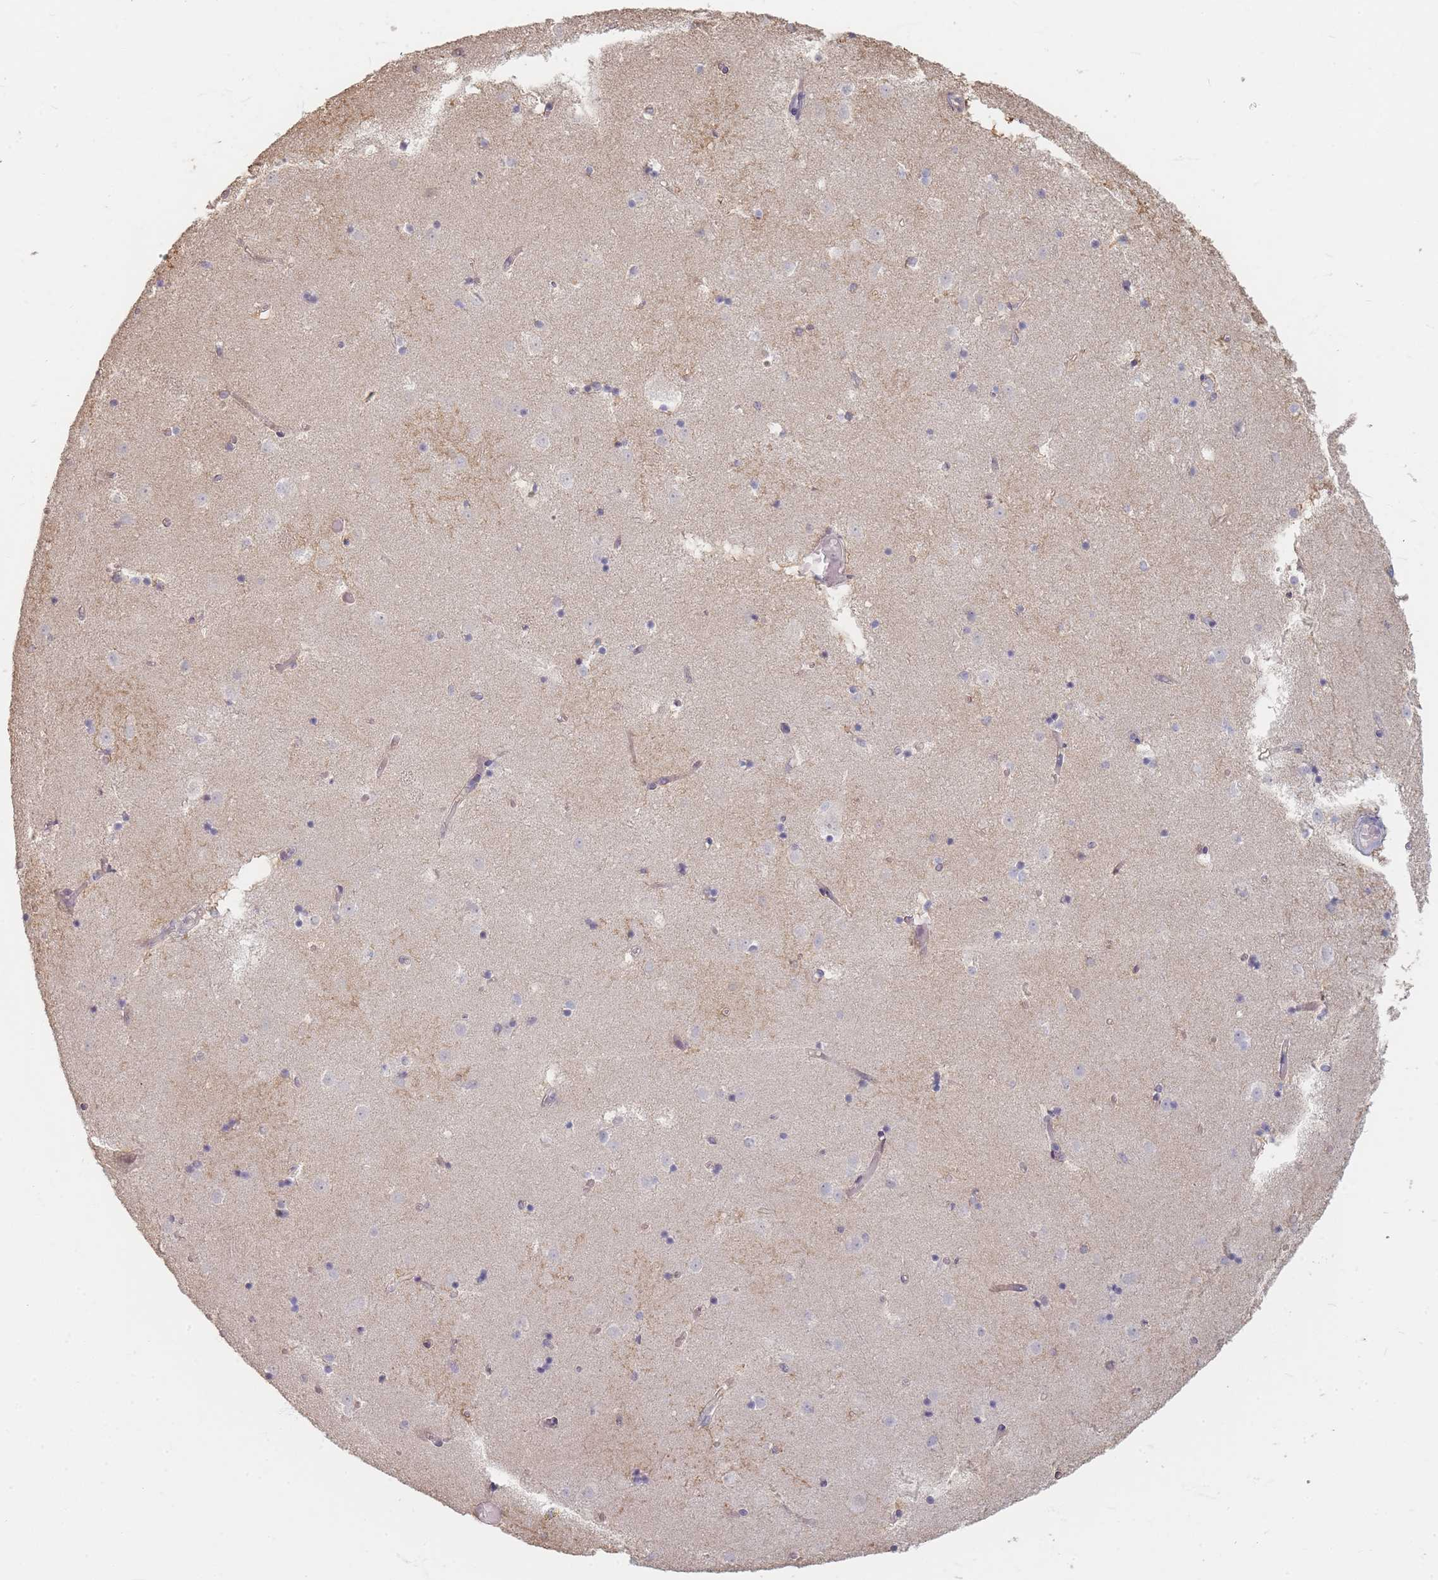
{"staining": {"intensity": "negative", "quantity": "none", "location": "none"}, "tissue": "caudate", "cell_type": "Glial cells", "image_type": "normal", "snomed": [{"axis": "morphology", "description": "Normal tissue, NOS"}, {"axis": "topography", "description": "Lateral ventricle wall"}], "caption": "A histopathology image of human caudate is negative for staining in glial cells. (Brightfield microscopy of DAB immunohistochemistry at high magnification).", "gene": "RFTN1", "patient": {"sex": "female", "age": 52}}